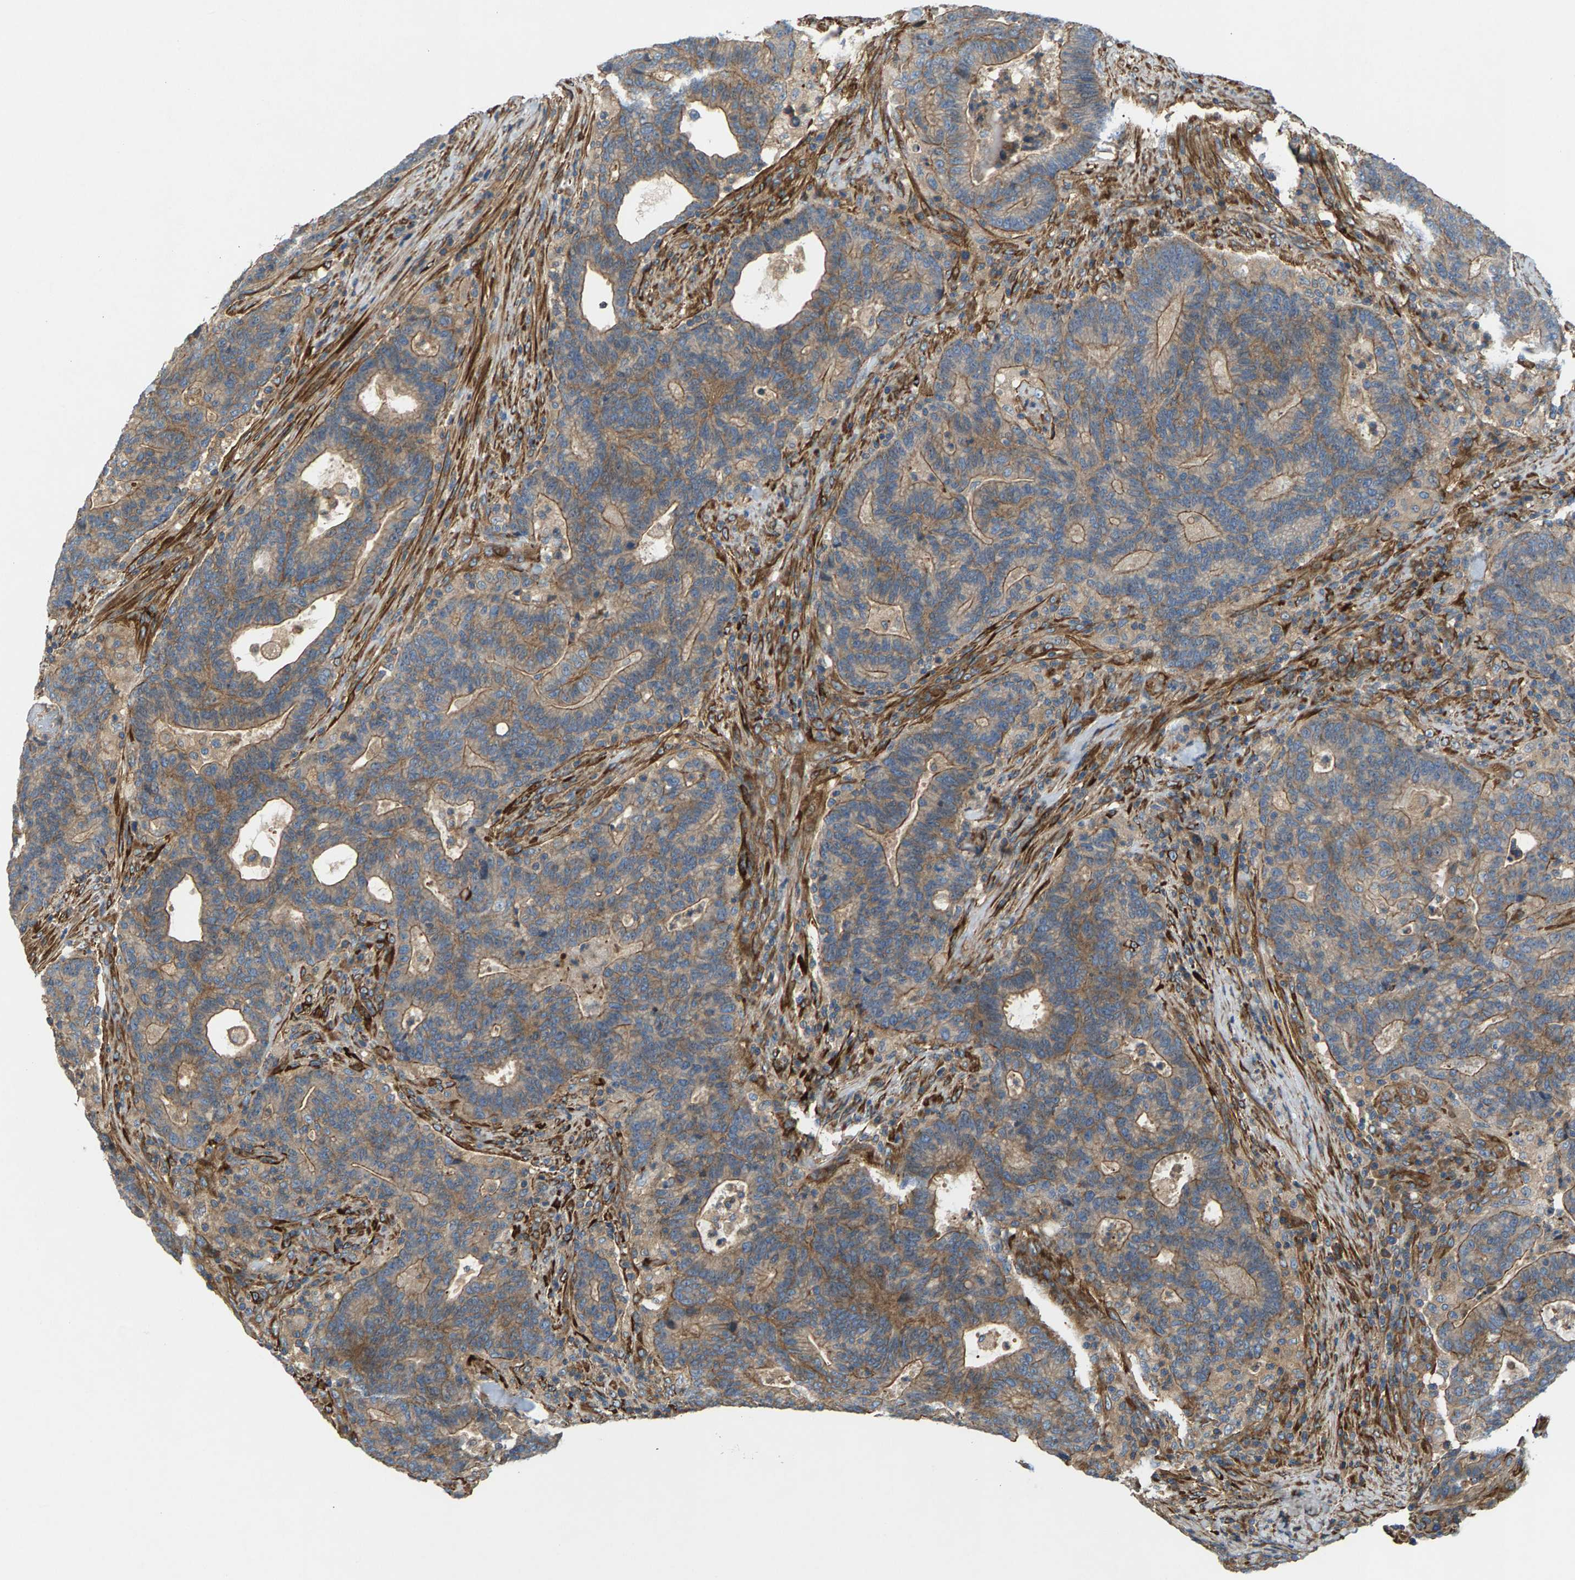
{"staining": {"intensity": "weak", "quantity": ">75%", "location": "cytoplasmic/membranous"}, "tissue": "colorectal cancer", "cell_type": "Tumor cells", "image_type": "cancer", "snomed": [{"axis": "morphology", "description": "Adenocarcinoma, NOS"}, {"axis": "topography", "description": "Colon"}], "caption": "Colorectal cancer stained for a protein displays weak cytoplasmic/membranous positivity in tumor cells. (DAB IHC, brown staining for protein, blue staining for nuclei).", "gene": "PDCL", "patient": {"sex": "female", "age": 75}}